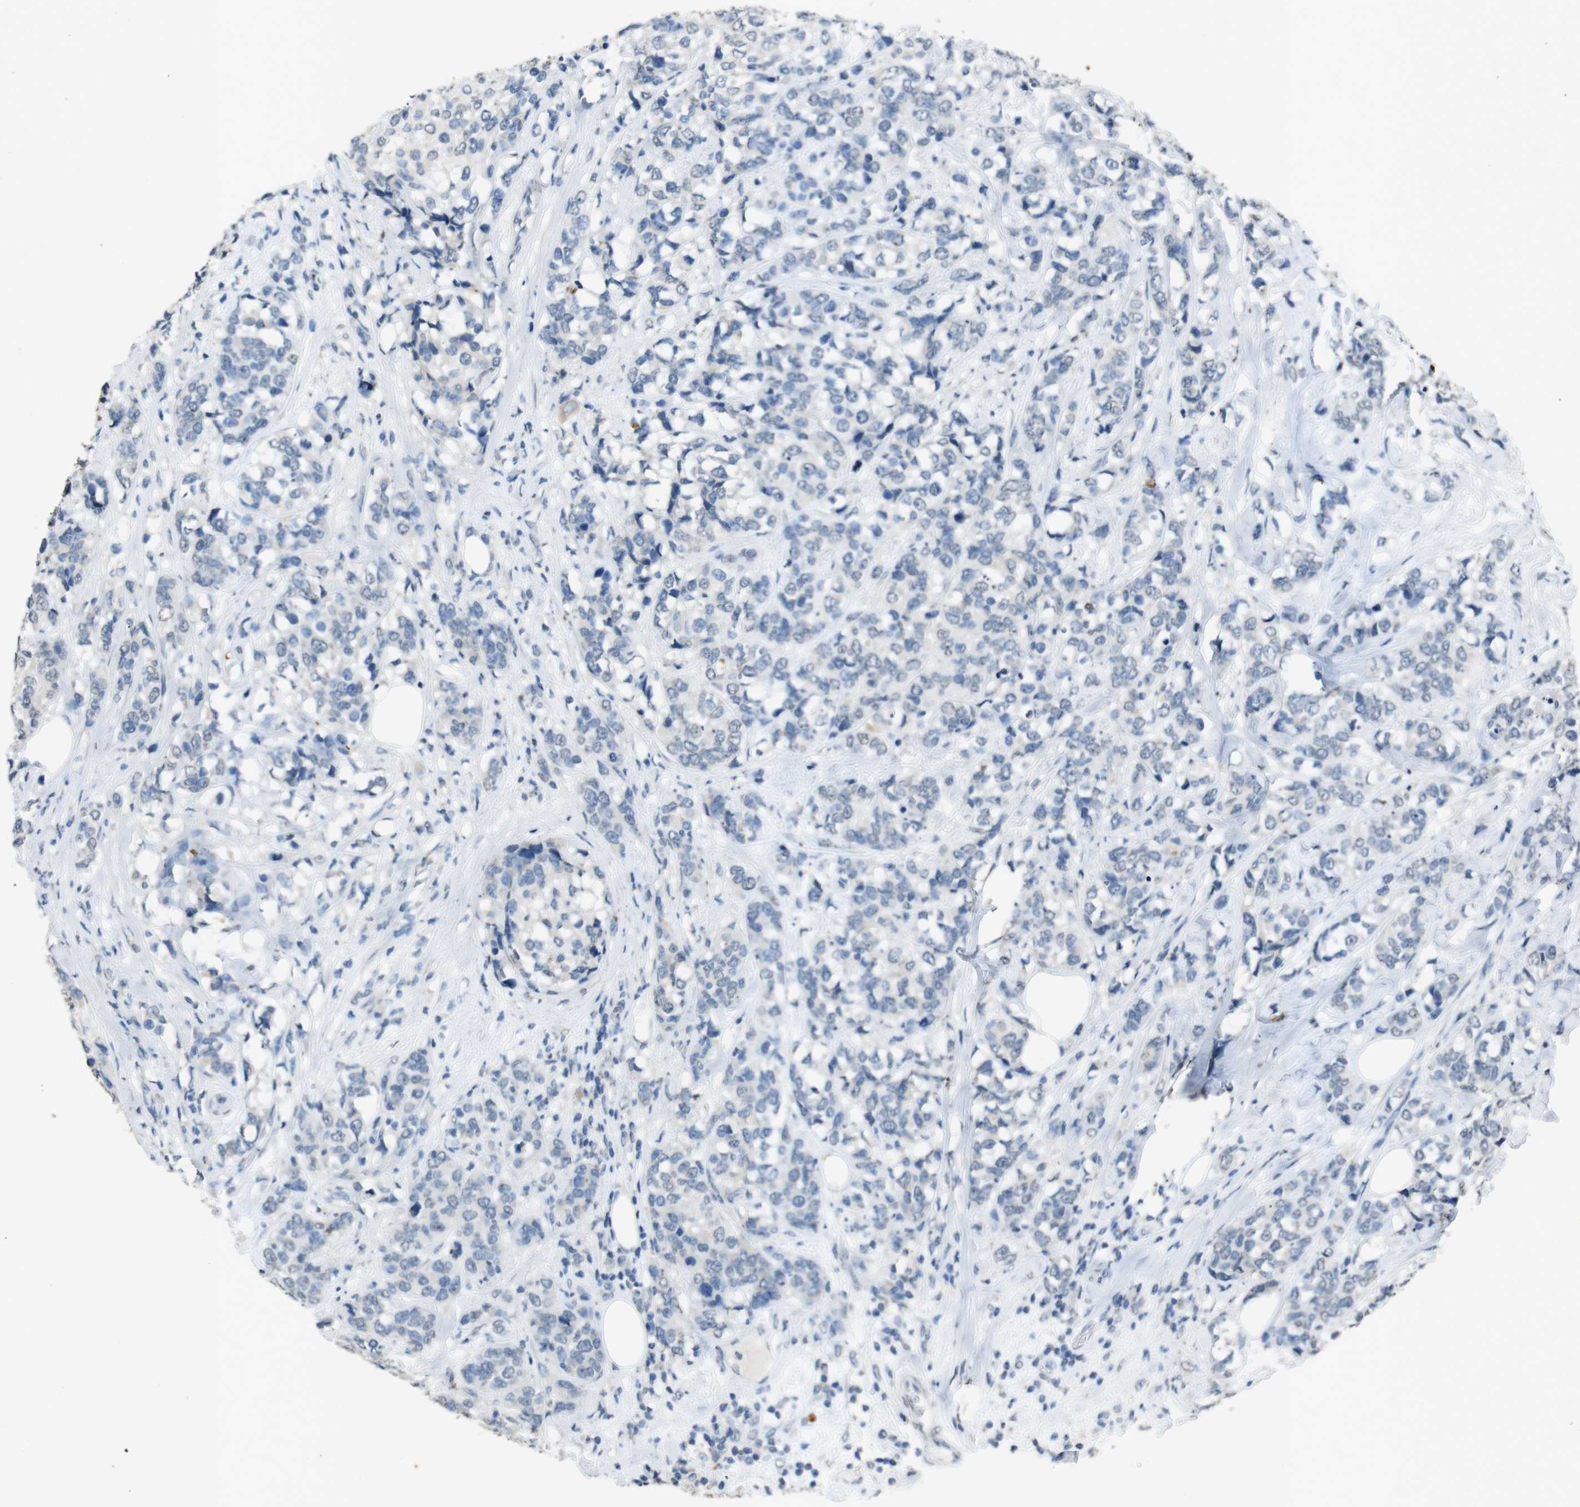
{"staining": {"intensity": "negative", "quantity": "none", "location": "none"}, "tissue": "breast cancer", "cell_type": "Tumor cells", "image_type": "cancer", "snomed": [{"axis": "morphology", "description": "Lobular carcinoma"}, {"axis": "topography", "description": "Breast"}], "caption": "Immunohistochemistry histopathology image of neoplastic tissue: human breast lobular carcinoma stained with DAB (3,3'-diaminobenzidine) displays no significant protein positivity in tumor cells.", "gene": "STBD1", "patient": {"sex": "female", "age": 59}}